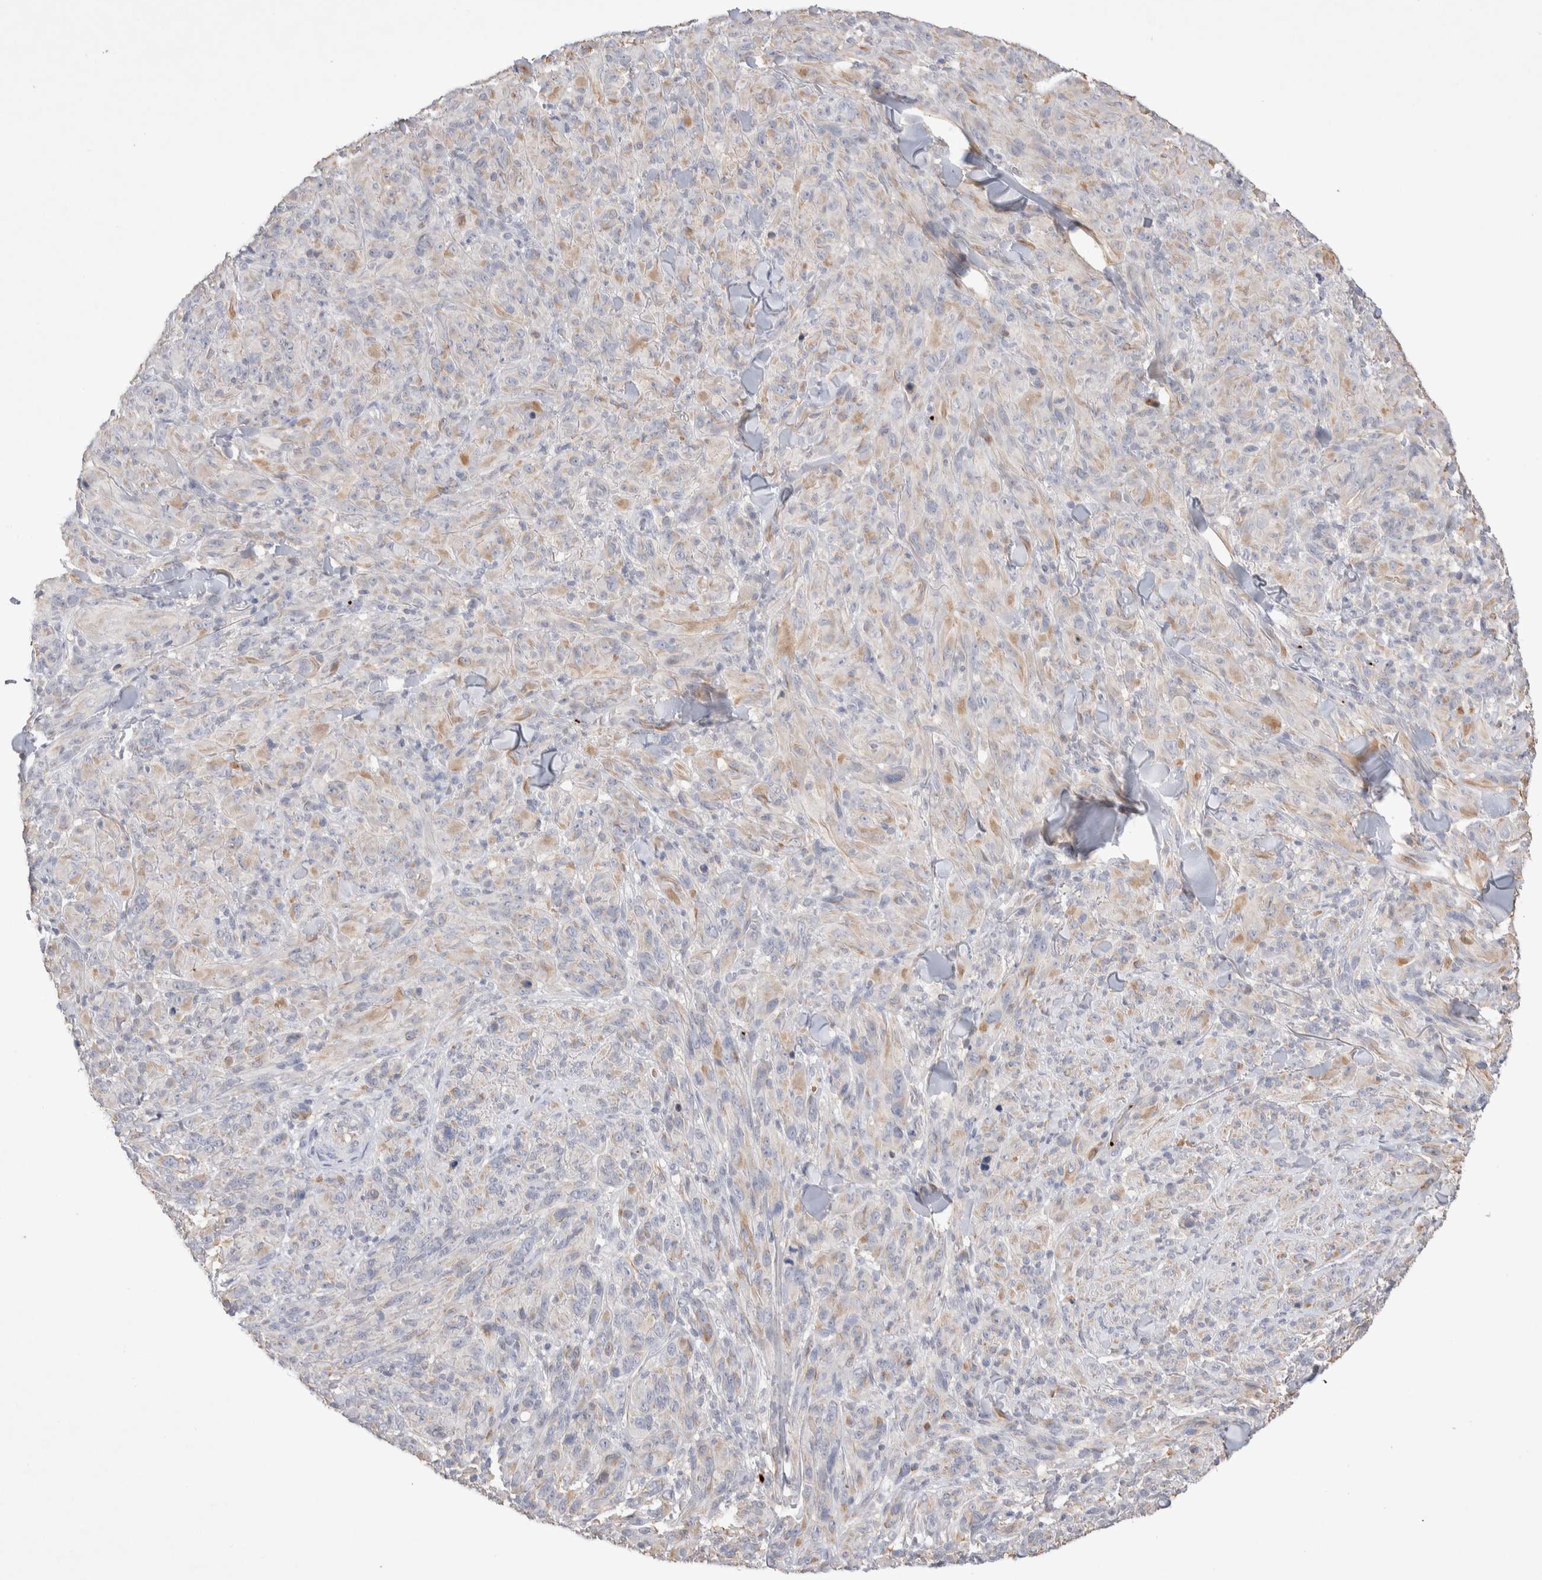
{"staining": {"intensity": "weak", "quantity": "25%-75%", "location": "cytoplasmic/membranous"}, "tissue": "melanoma", "cell_type": "Tumor cells", "image_type": "cancer", "snomed": [{"axis": "morphology", "description": "Malignant melanoma, NOS"}, {"axis": "topography", "description": "Skin of head"}], "caption": "Approximately 25%-75% of tumor cells in malignant melanoma reveal weak cytoplasmic/membranous protein expression as visualized by brown immunohistochemical staining.", "gene": "FFAR2", "patient": {"sex": "male", "age": 96}}